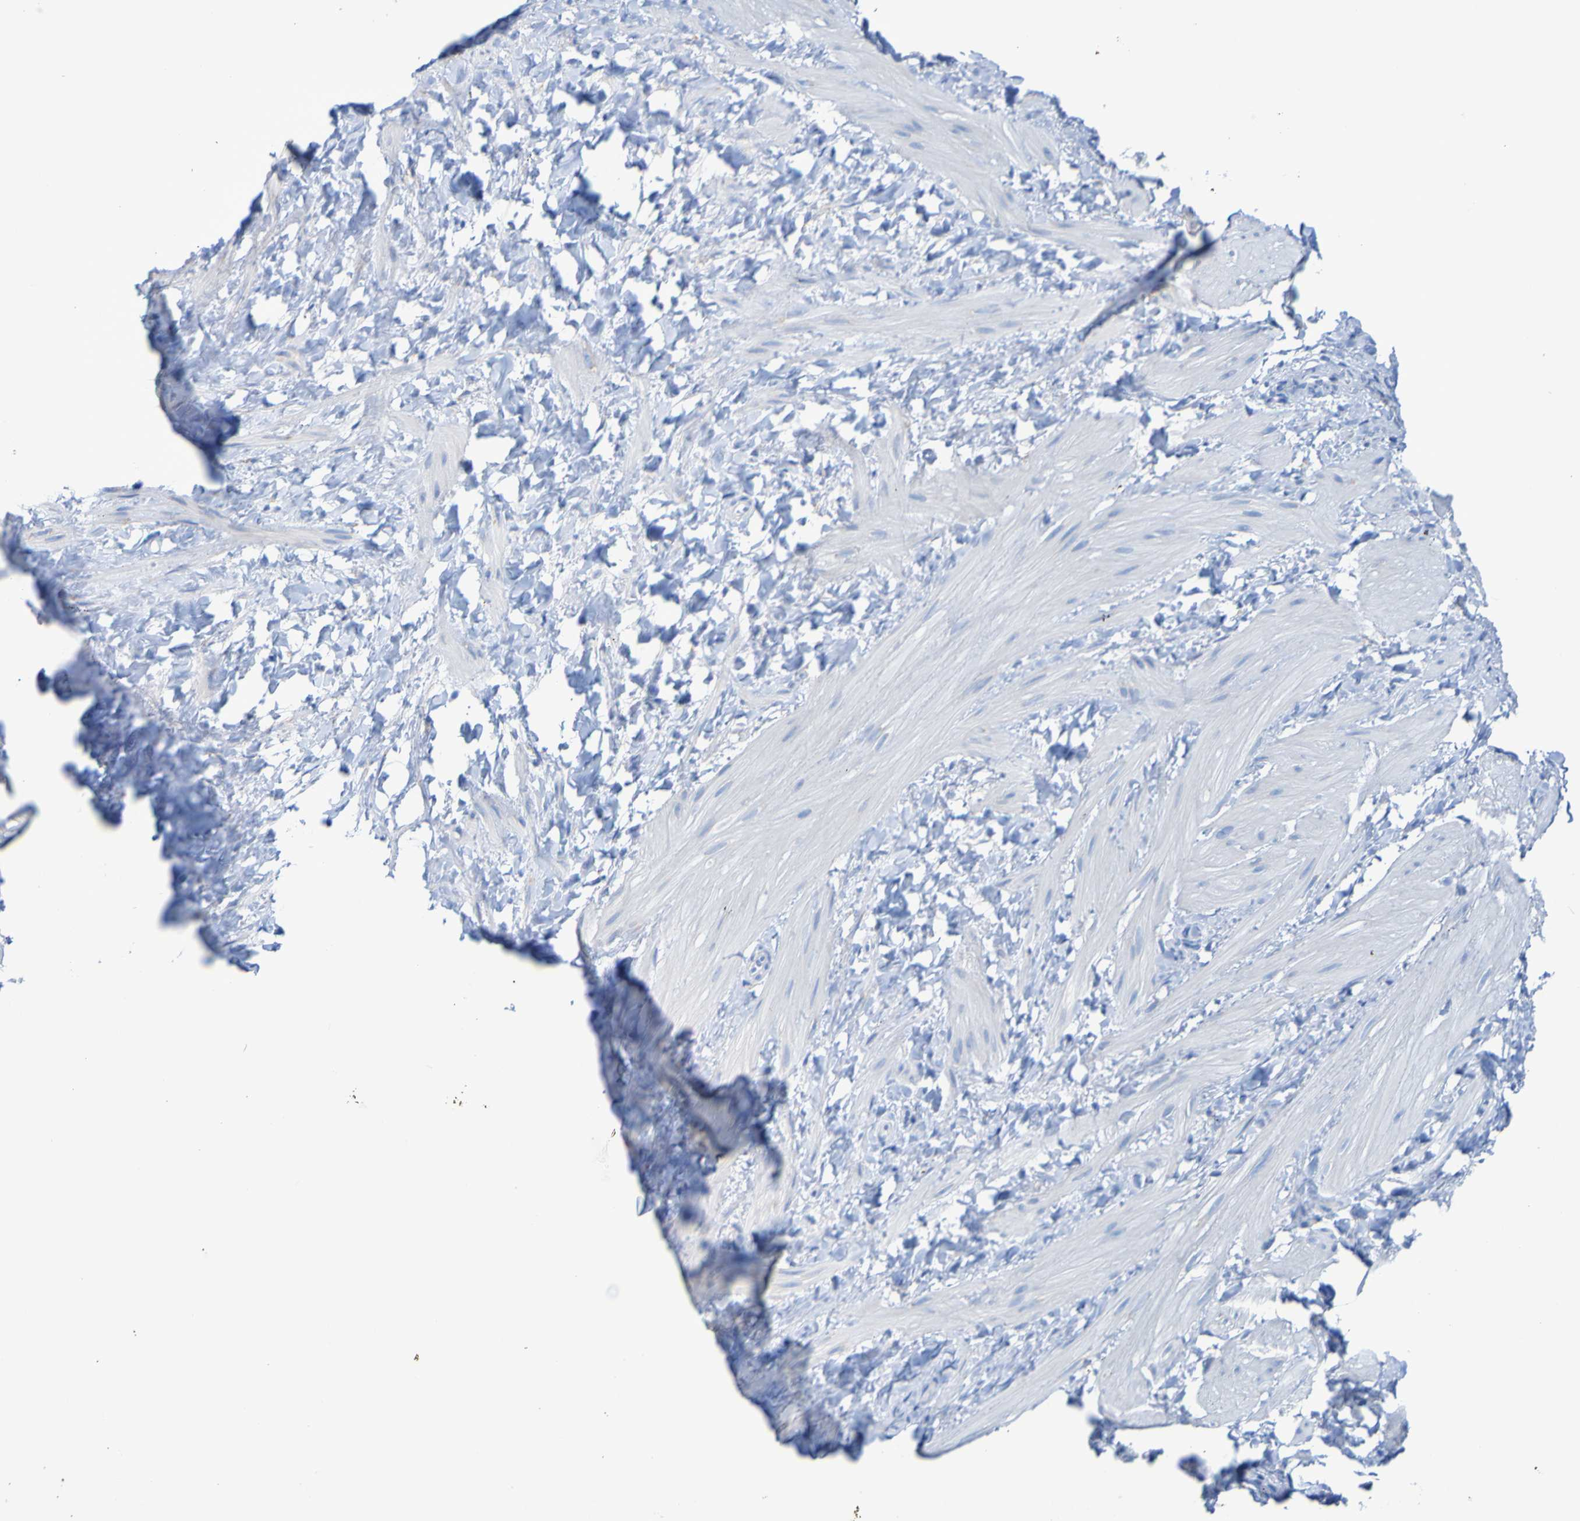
{"staining": {"intensity": "negative", "quantity": "none", "location": "none"}, "tissue": "smooth muscle", "cell_type": "Smooth muscle cells", "image_type": "normal", "snomed": [{"axis": "morphology", "description": "Normal tissue, NOS"}, {"axis": "topography", "description": "Smooth muscle"}], "caption": "Histopathology image shows no protein positivity in smooth muscle cells of benign smooth muscle. The staining is performed using DAB (3,3'-diaminobenzidine) brown chromogen with nuclei counter-stained in using hematoxylin.", "gene": "ACMSD", "patient": {"sex": "male", "age": 16}}